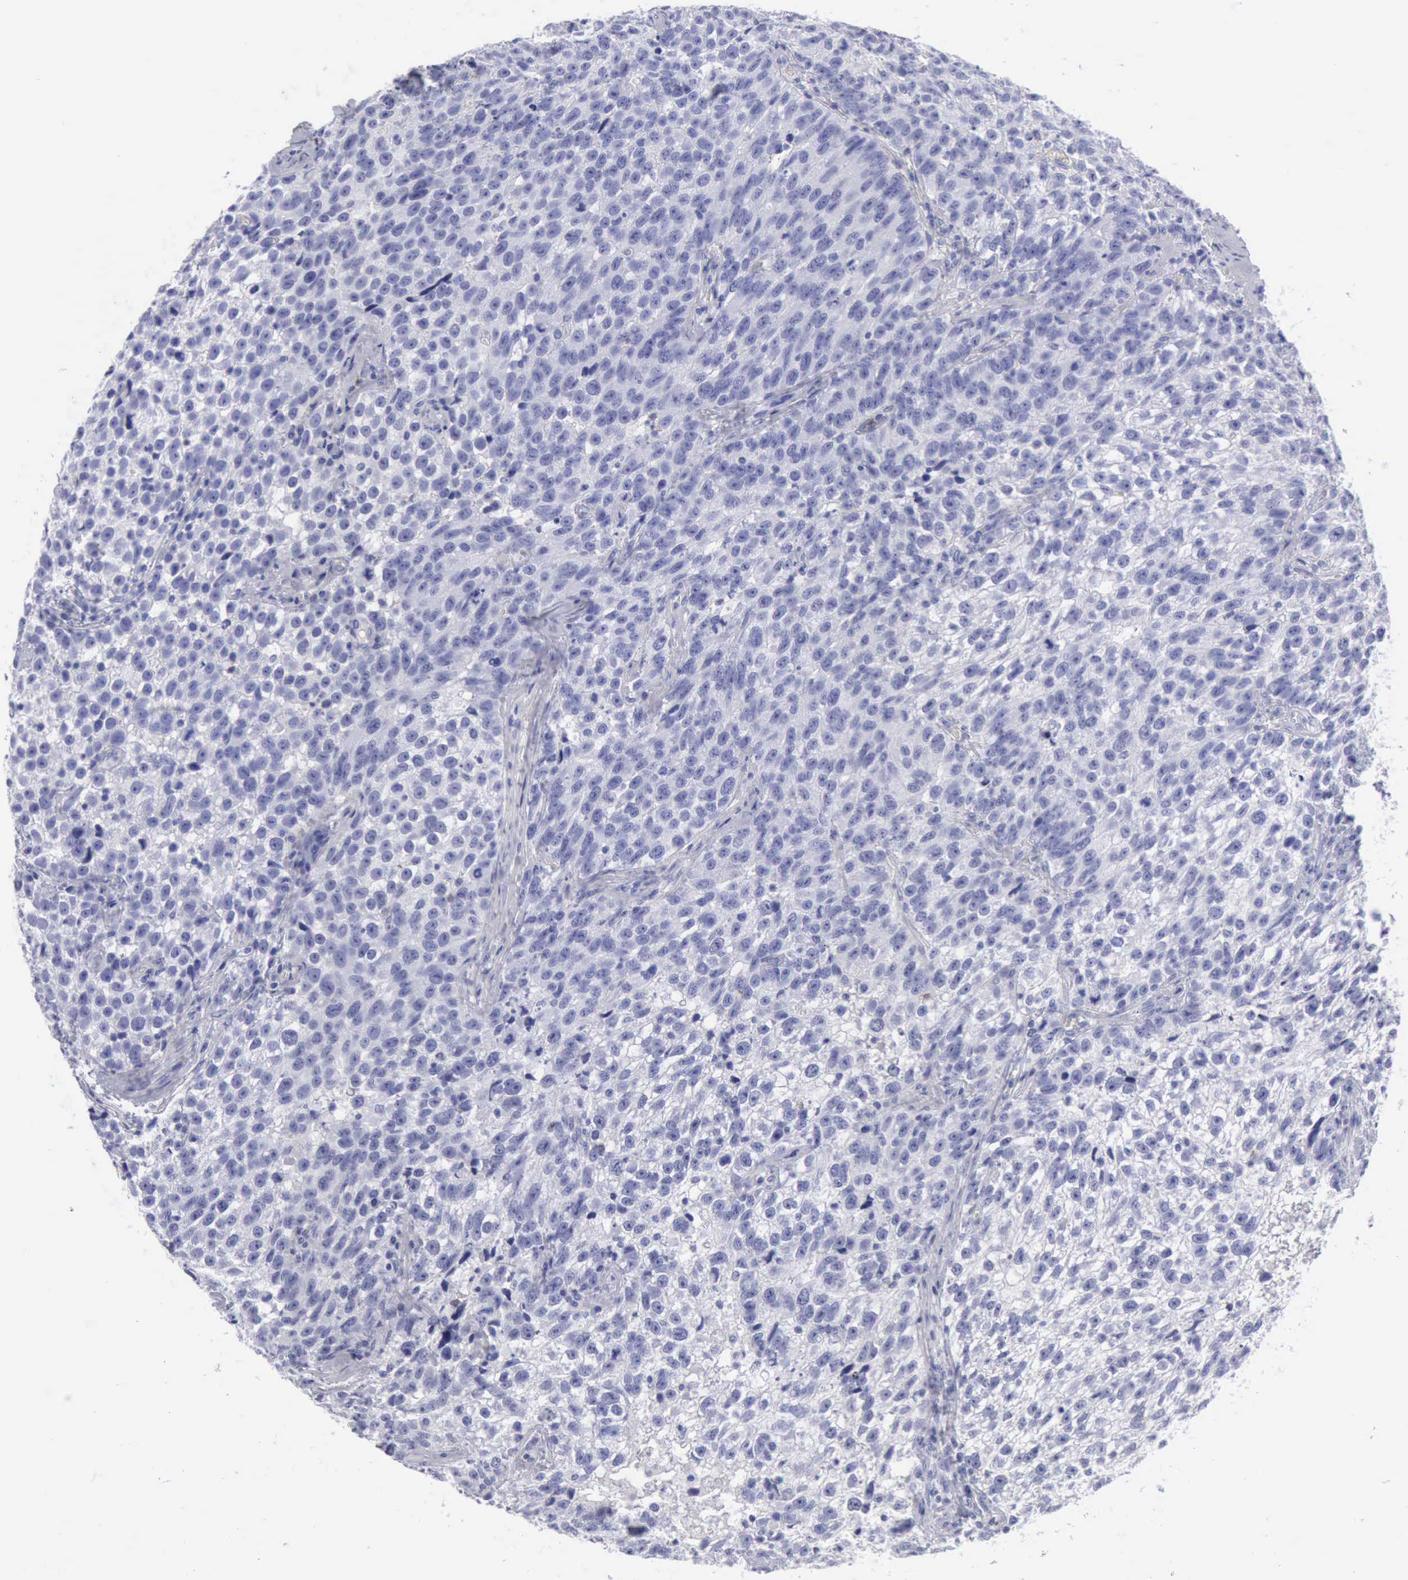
{"staining": {"intensity": "negative", "quantity": "none", "location": "none"}, "tissue": "testis cancer", "cell_type": "Tumor cells", "image_type": "cancer", "snomed": [{"axis": "morphology", "description": "Seminoma, NOS"}, {"axis": "topography", "description": "Testis"}], "caption": "IHC of human testis cancer (seminoma) shows no staining in tumor cells.", "gene": "NCAM1", "patient": {"sex": "male", "age": 38}}